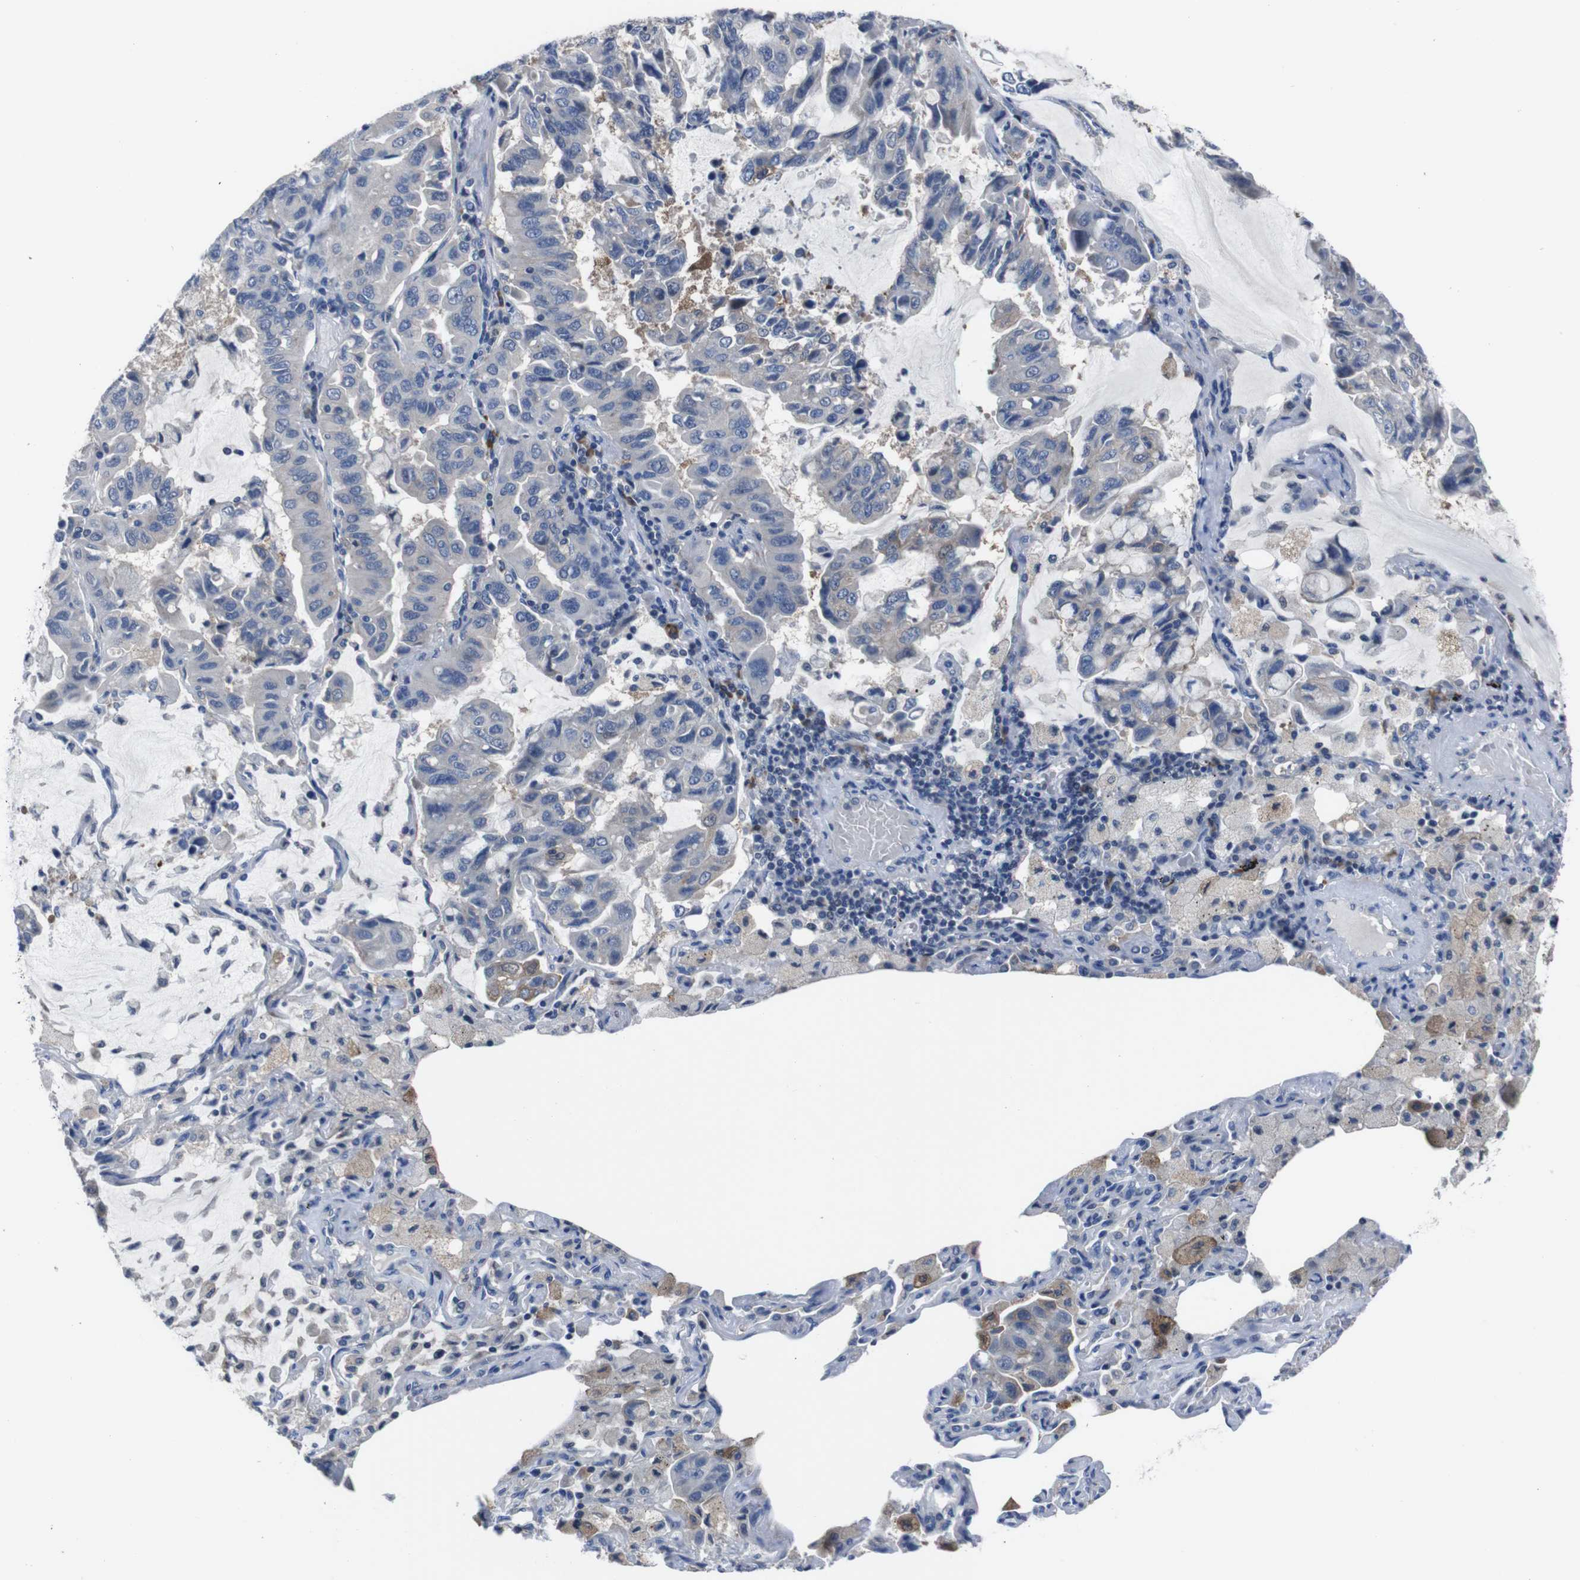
{"staining": {"intensity": "weak", "quantity": "<25%", "location": "cytoplasmic/membranous"}, "tissue": "lung cancer", "cell_type": "Tumor cells", "image_type": "cancer", "snomed": [{"axis": "morphology", "description": "Adenocarcinoma, NOS"}, {"axis": "topography", "description": "Lung"}], "caption": "DAB immunohistochemical staining of human lung cancer (adenocarcinoma) shows no significant staining in tumor cells.", "gene": "SEMA4B", "patient": {"sex": "male", "age": 64}}